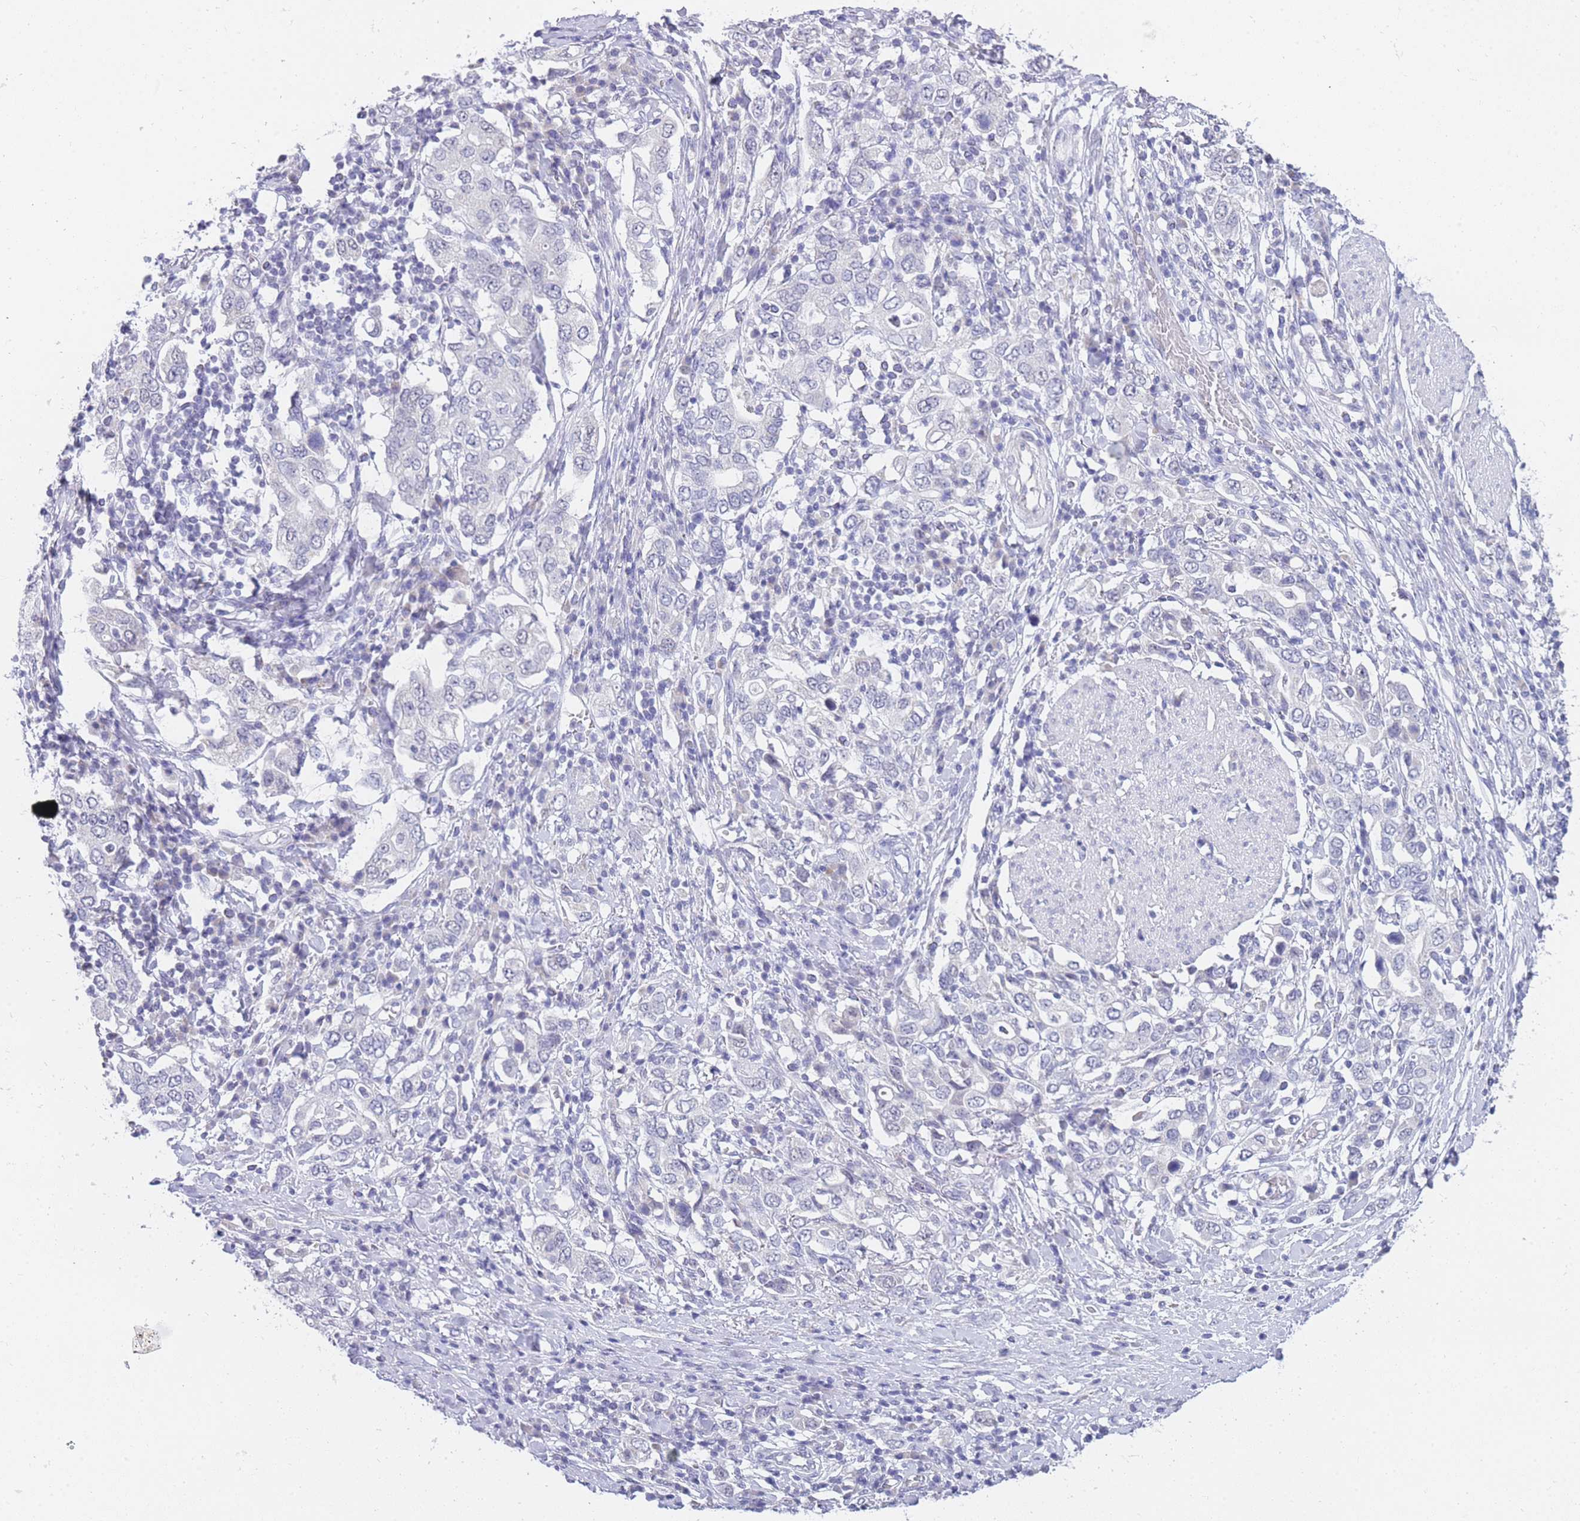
{"staining": {"intensity": "negative", "quantity": "none", "location": "none"}, "tissue": "stomach cancer", "cell_type": "Tumor cells", "image_type": "cancer", "snomed": [{"axis": "morphology", "description": "Adenocarcinoma, NOS"}, {"axis": "topography", "description": "Stomach, upper"}, {"axis": "topography", "description": "Stomach"}], "caption": "Protein analysis of stomach cancer shows no significant positivity in tumor cells.", "gene": "FRAT2", "patient": {"sex": "male", "age": 62}}